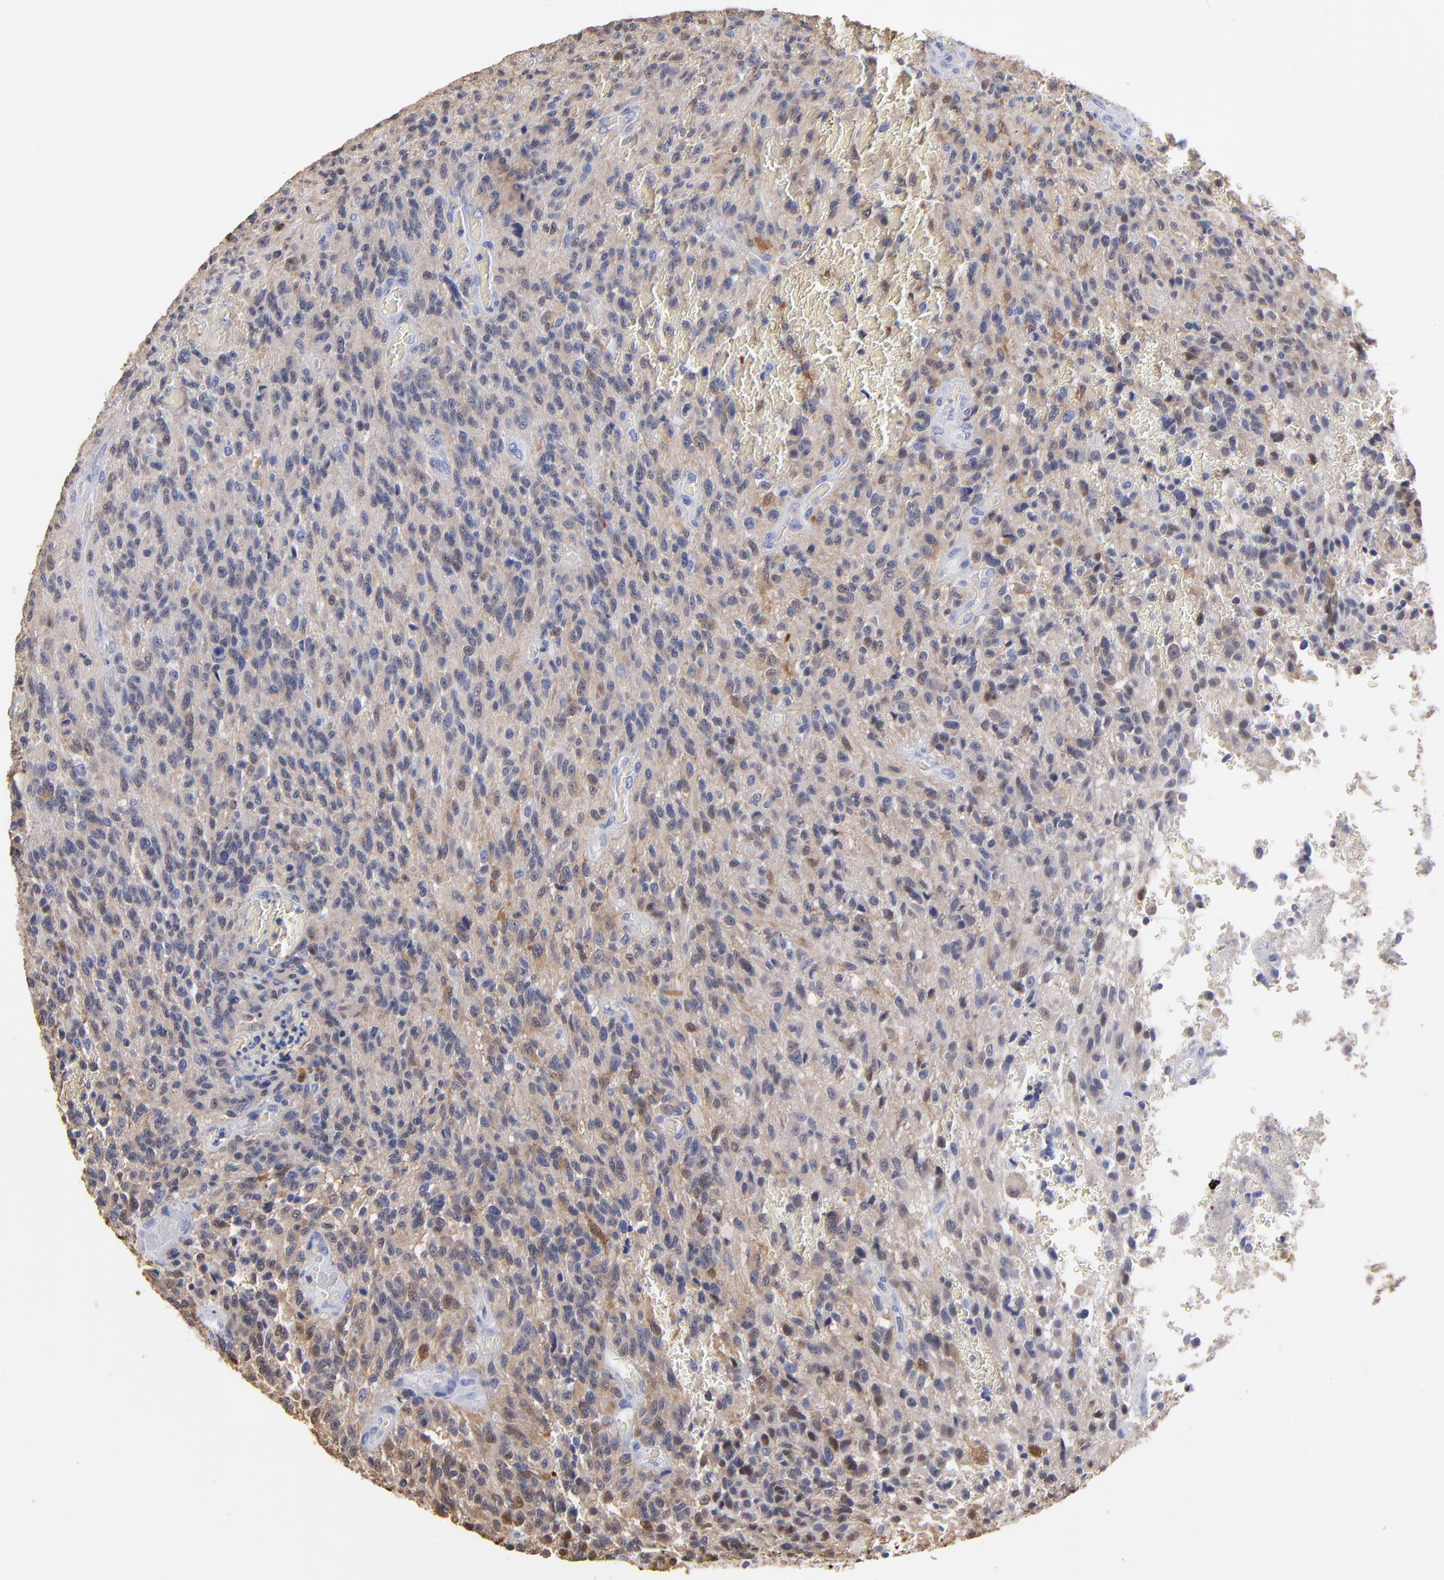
{"staining": {"intensity": "weak", "quantity": ">75%", "location": "cytoplasmic/membranous"}, "tissue": "glioma", "cell_type": "Tumor cells", "image_type": "cancer", "snomed": [{"axis": "morphology", "description": "Normal tissue, NOS"}, {"axis": "morphology", "description": "Glioma, malignant, High grade"}, {"axis": "topography", "description": "Cerebral cortex"}], "caption": "Protein staining shows weak cytoplasmic/membranous staining in about >75% of tumor cells in malignant glioma (high-grade).", "gene": "FABP4", "patient": {"sex": "male", "age": 56}}